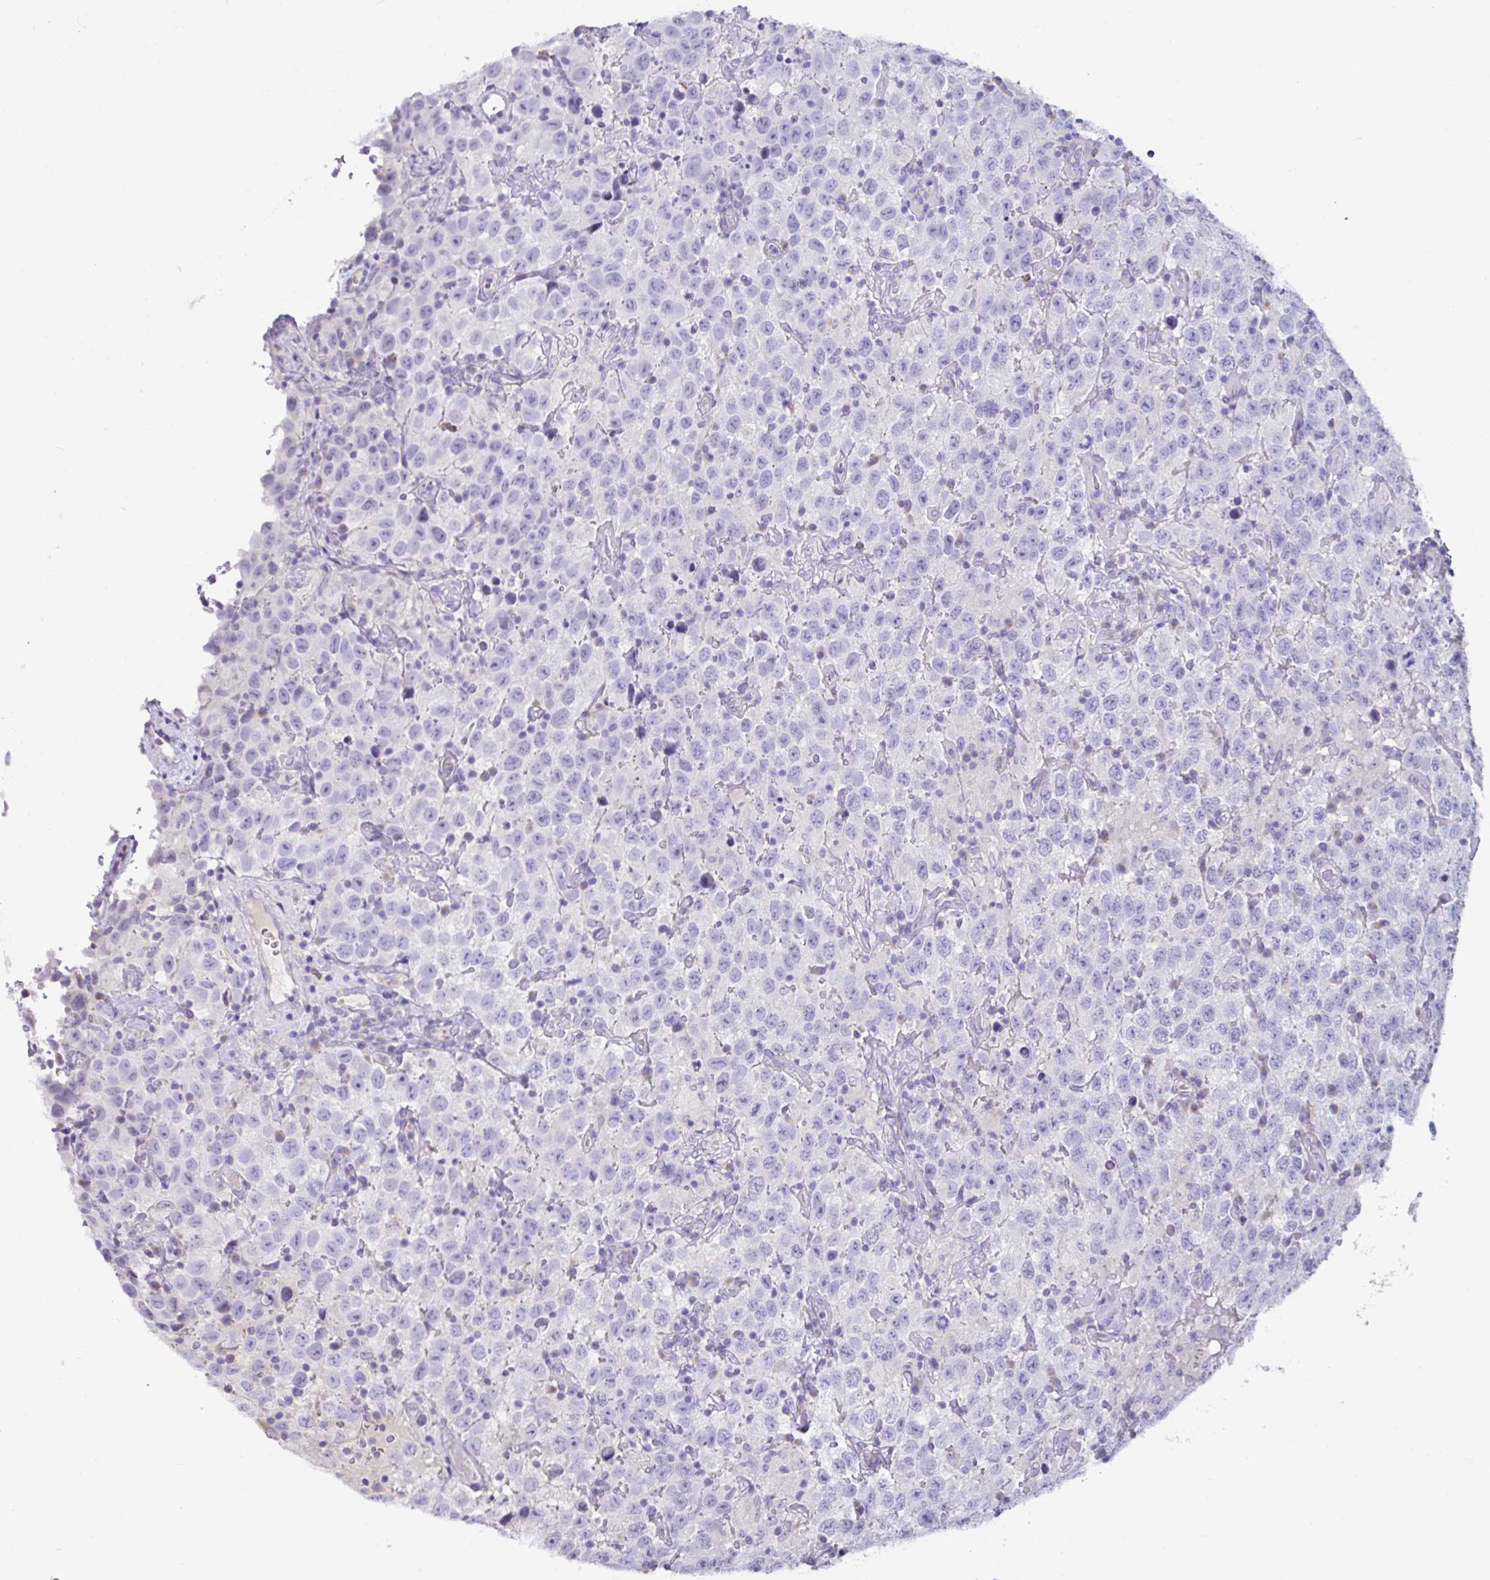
{"staining": {"intensity": "negative", "quantity": "none", "location": "none"}, "tissue": "testis cancer", "cell_type": "Tumor cells", "image_type": "cancer", "snomed": [{"axis": "morphology", "description": "Seminoma, NOS"}, {"axis": "topography", "description": "Testis"}], "caption": "A photomicrograph of testis cancer stained for a protein shows no brown staining in tumor cells.", "gene": "ZNF524", "patient": {"sex": "male", "age": 41}}